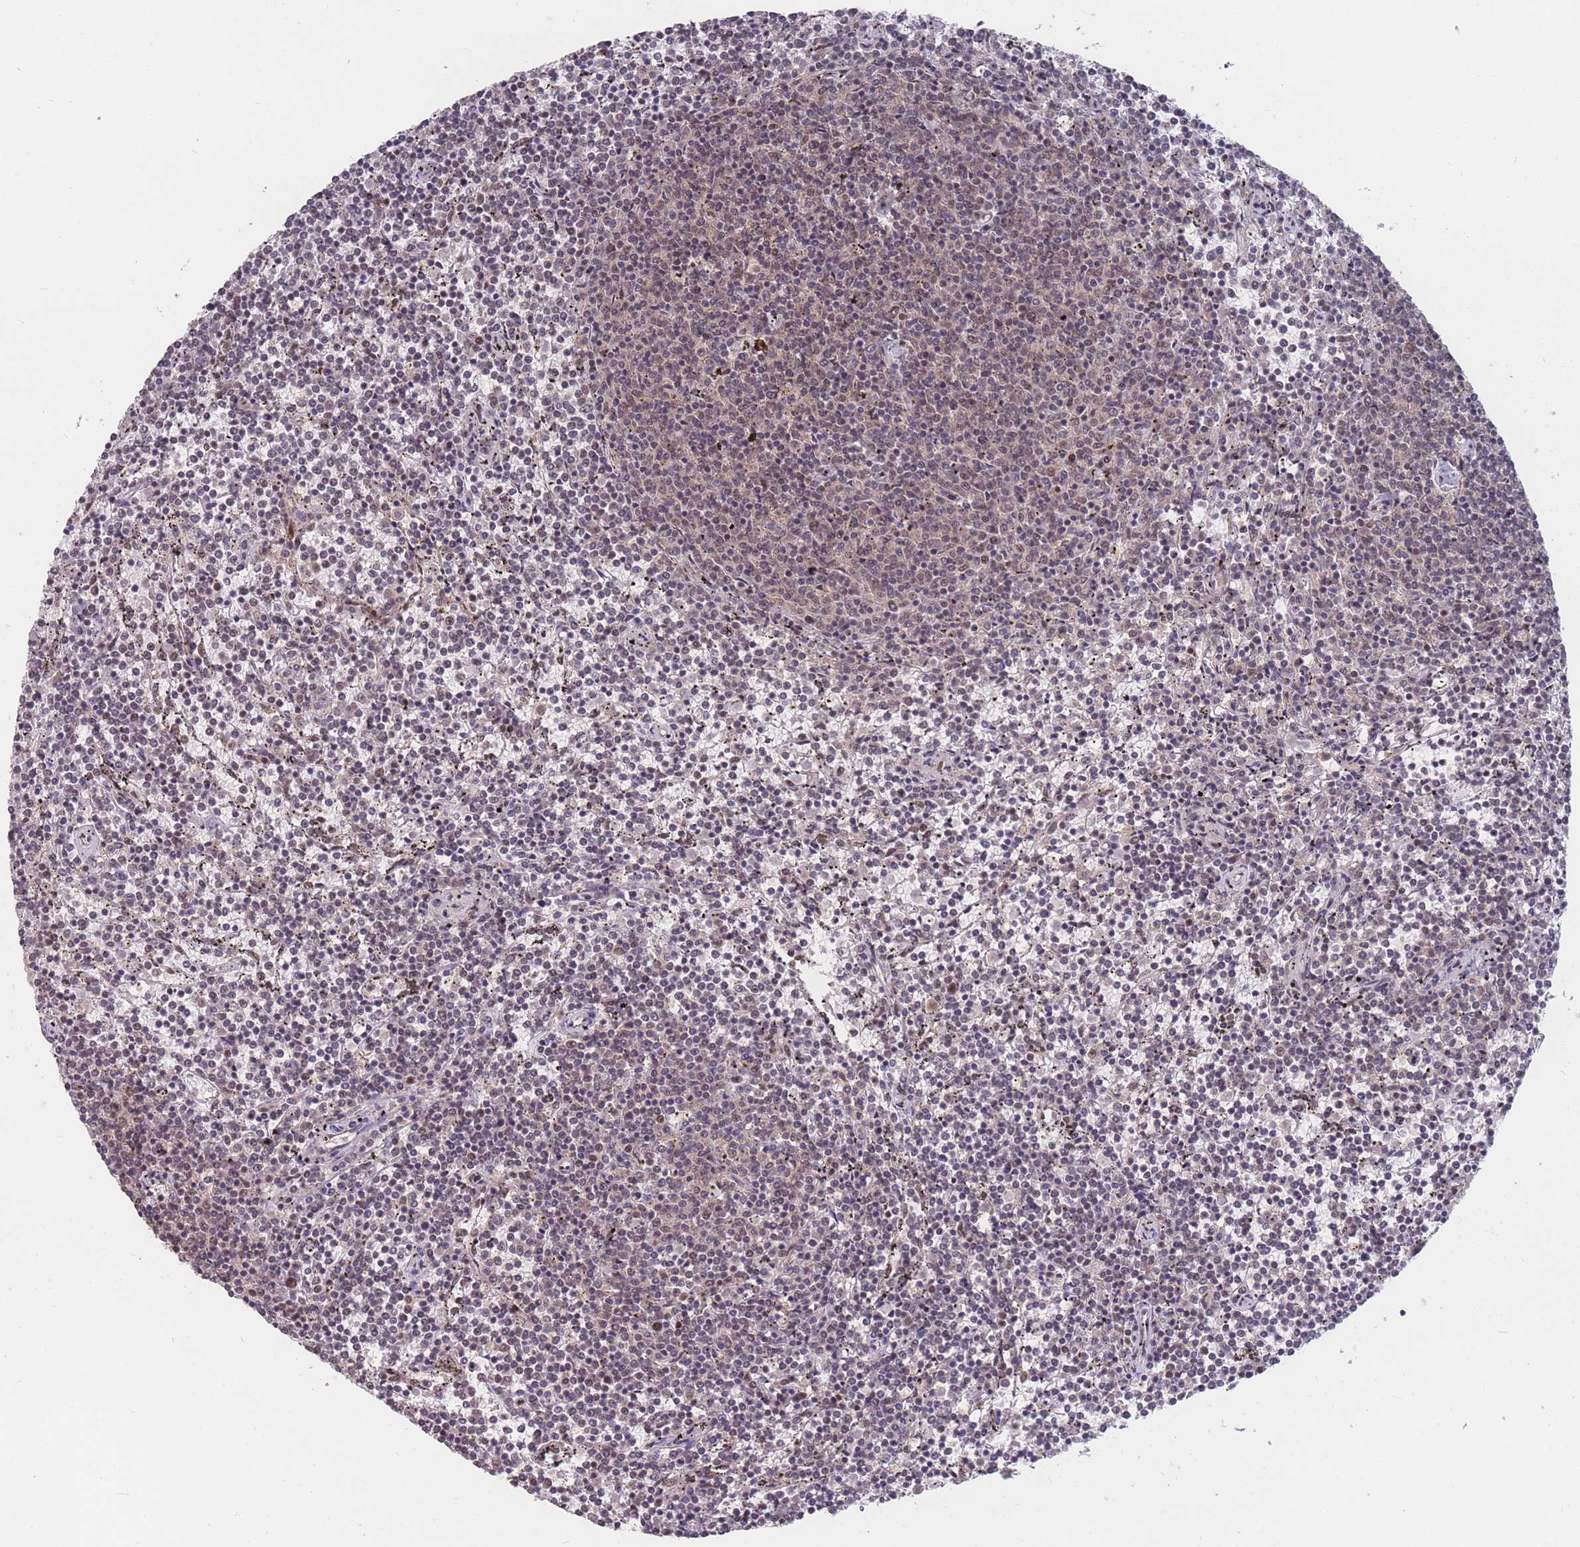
{"staining": {"intensity": "moderate", "quantity": "25%-75%", "location": "nuclear"}, "tissue": "lymphoma", "cell_type": "Tumor cells", "image_type": "cancer", "snomed": [{"axis": "morphology", "description": "Malignant lymphoma, non-Hodgkin's type, Low grade"}, {"axis": "topography", "description": "Spleen"}], "caption": "Immunohistochemical staining of human lymphoma exhibits moderate nuclear protein staining in approximately 25%-75% of tumor cells.", "gene": "SNRPA1", "patient": {"sex": "female", "age": 50}}